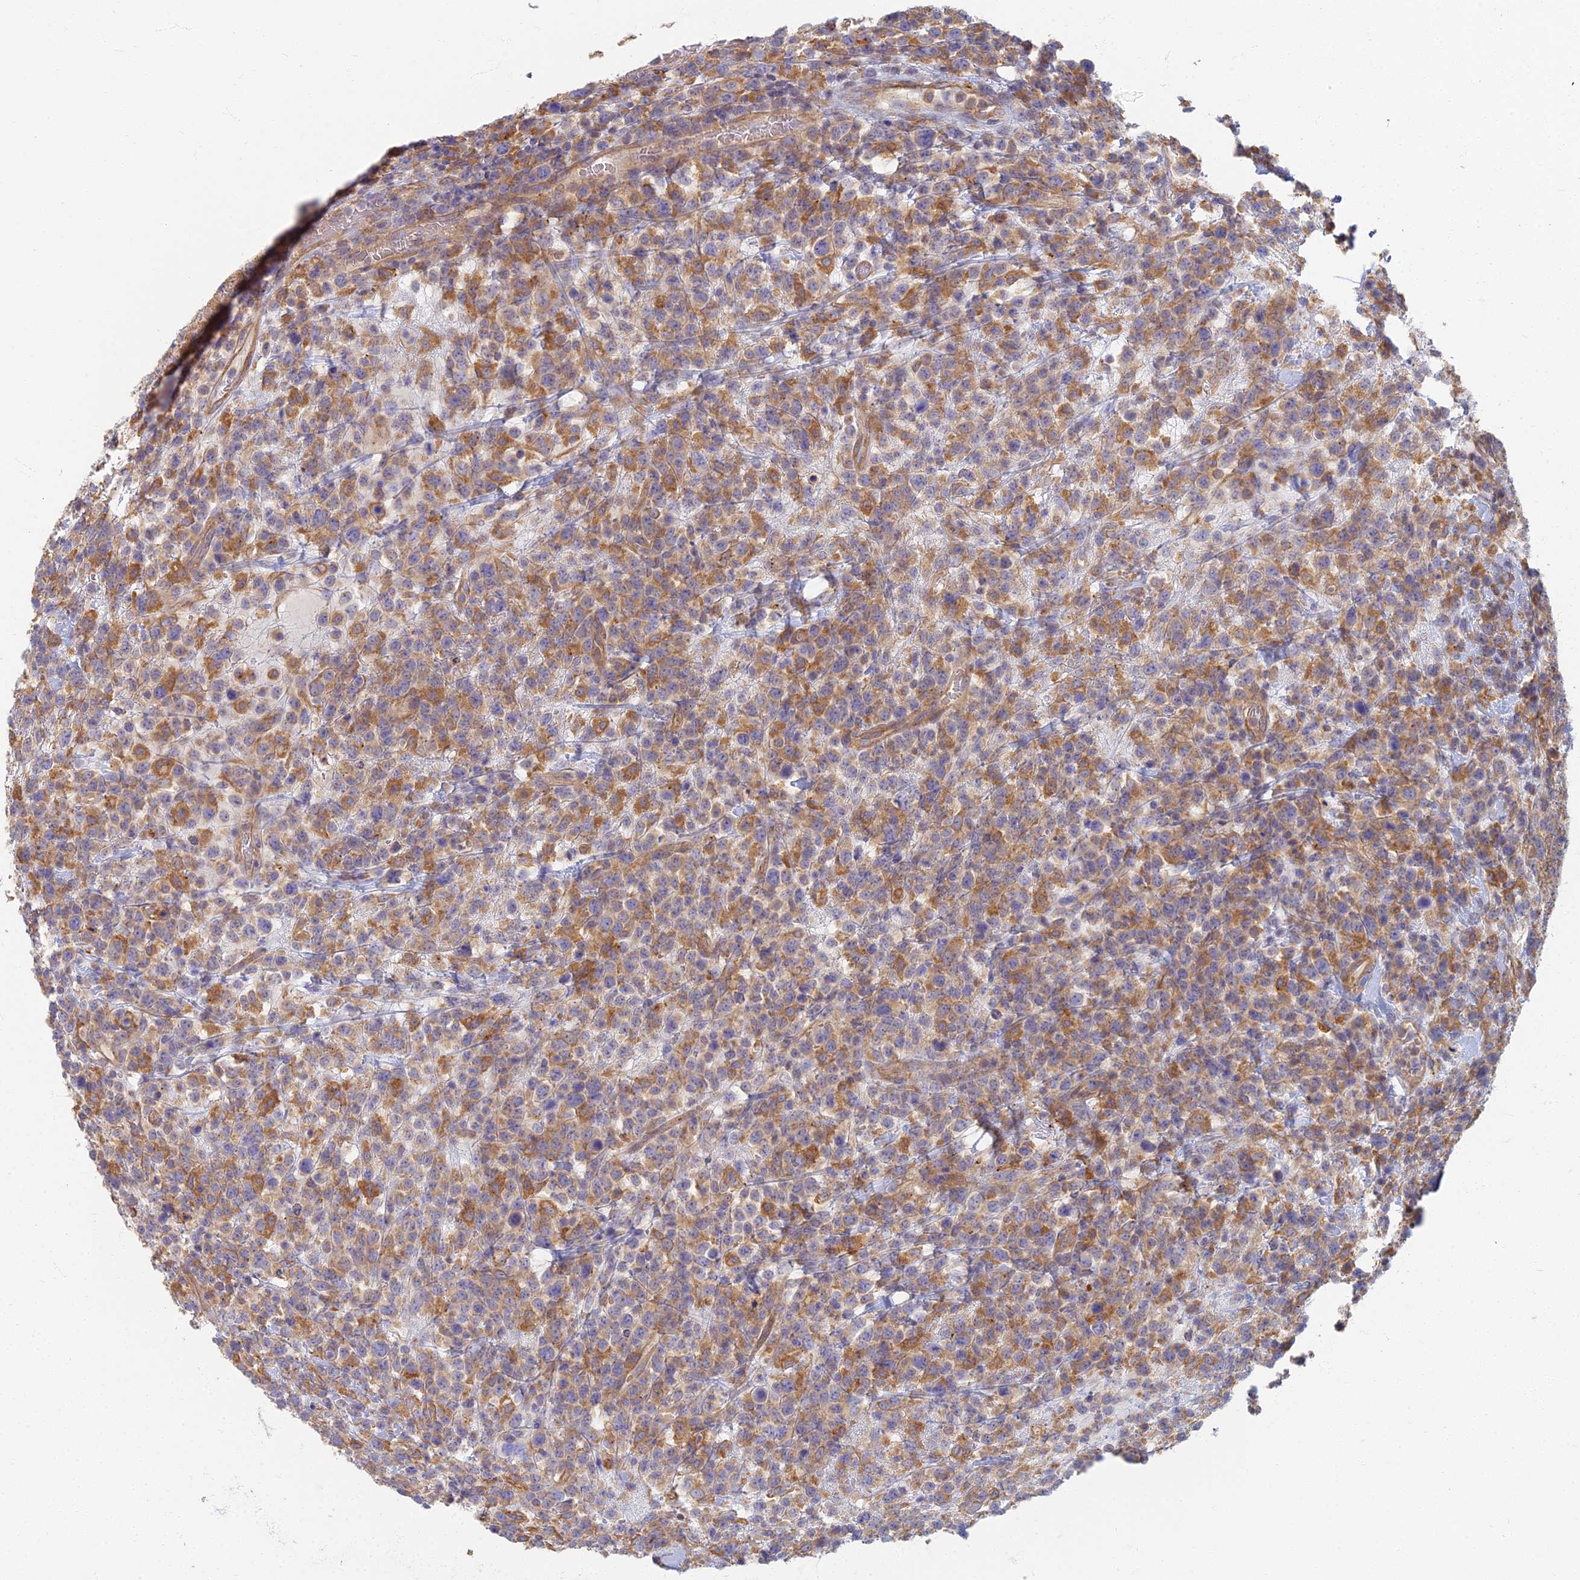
{"staining": {"intensity": "moderate", "quantity": "25%-75%", "location": "cytoplasmic/membranous"}, "tissue": "lymphoma", "cell_type": "Tumor cells", "image_type": "cancer", "snomed": [{"axis": "morphology", "description": "Malignant lymphoma, non-Hodgkin's type, High grade"}, {"axis": "topography", "description": "Colon"}], "caption": "Immunohistochemical staining of human lymphoma exhibits medium levels of moderate cytoplasmic/membranous positivity in about 25%-75% of tumor cells.", "gene": "RBSN", "patient": {"sex": "female", "age": 53}}